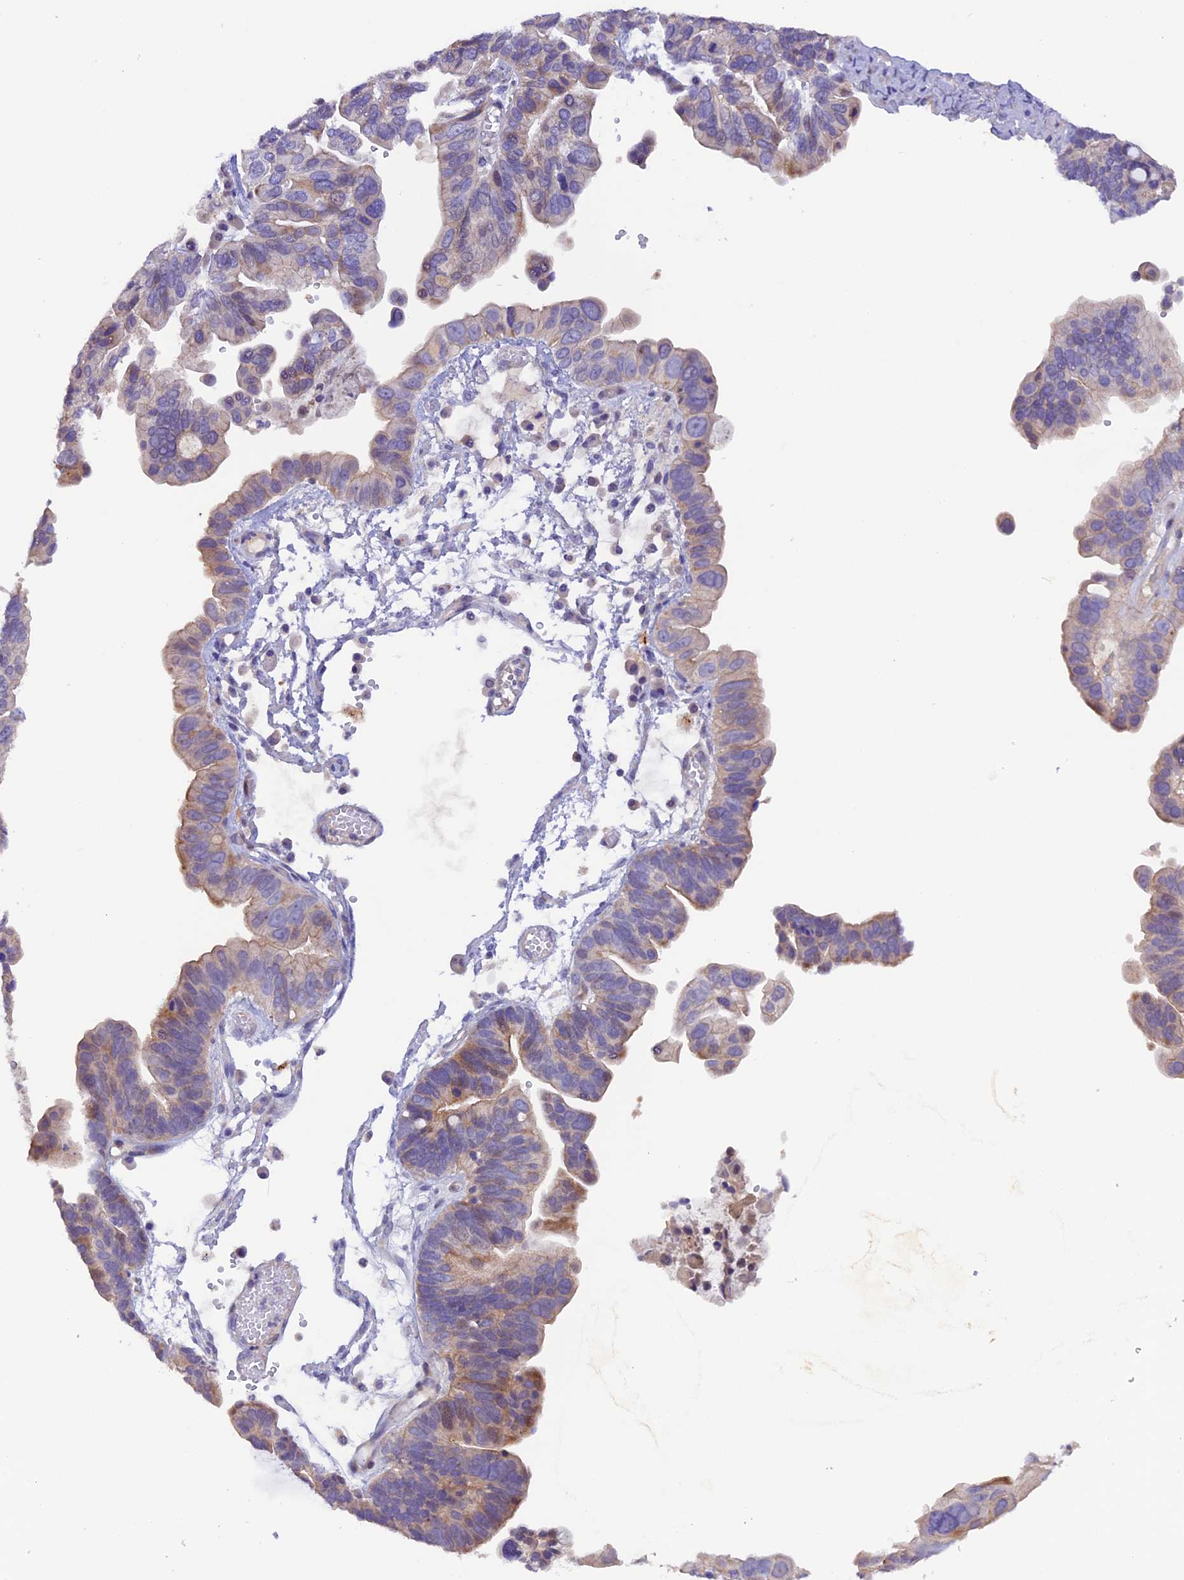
{"staining": {"intensity": "moderate", "quantity": "25%-75%", "location": "cytoplasmic/membranous"}, "tissue": "ovarian cancer", "cell_type": "Tumor cells", "image_type": "cancer", "snomed": [{"axis": "morphology", "description": "Cystadenocarcinoma, serous, NOS"}, {"axis": "topography", "description": "Ovary"}], "caption": "A photomicrograph of ovarian serous cystadenocarcinoma stained for a protein displays moderate cytoplasmic/membranous brown staining in tumor cells.", "gene": "NCK2", "patient": {"sex": "female", "age": 56}}